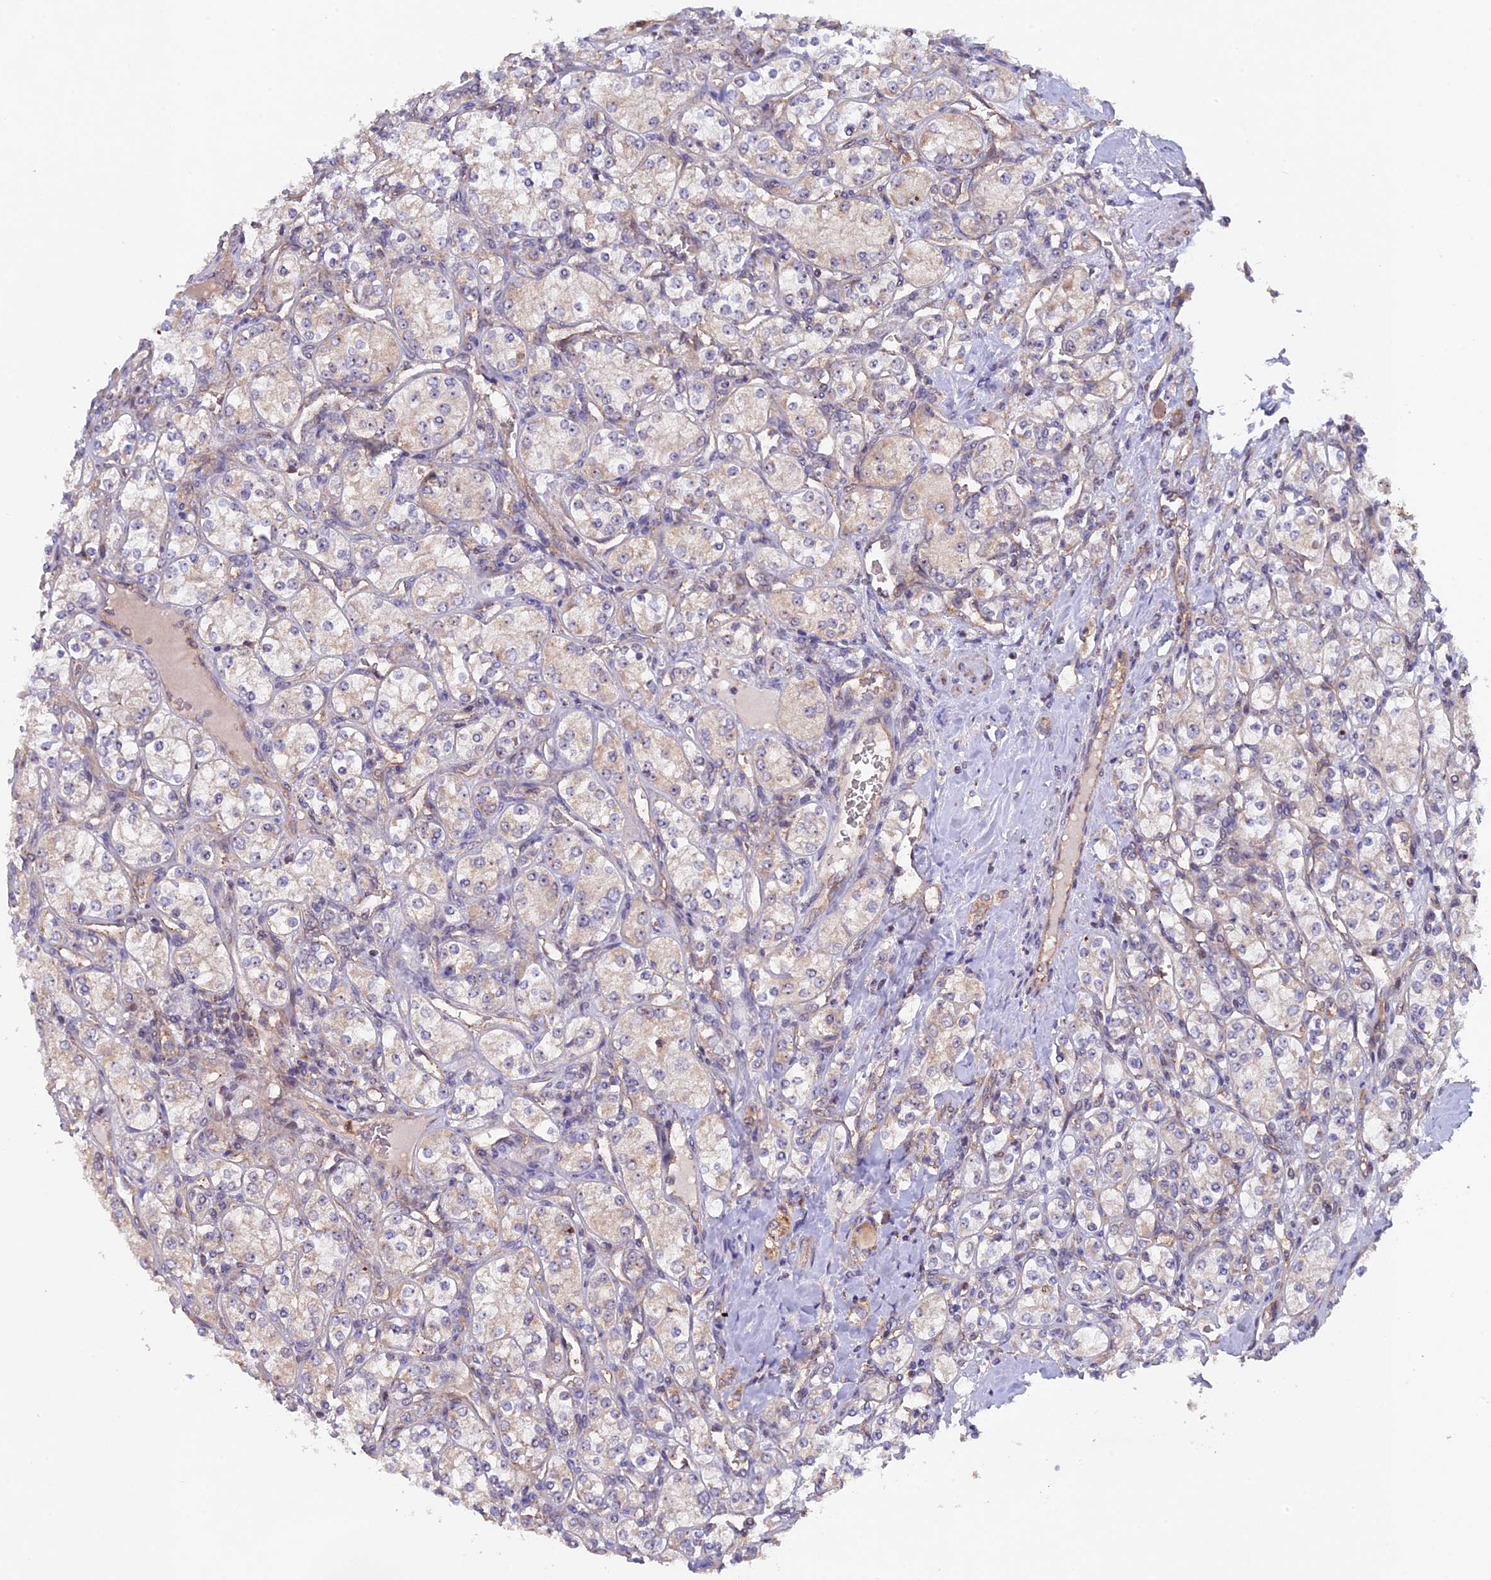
{"staining": {"intensity": "negative", "quantity": "none", "location": "none"}, "tissue": "renal cancer", "cell_type": "Tumor cells", "image_type": "cancer", "snomed": [{"axis": "morphology", "description": "Adenocarcinoma, NOS"}, {"axis": "topography", "description": "Kidney"}], "caption": "Immunohistochemistry (IHC) image of neoplastic tissue: human adenocarcinoma (renal) stained with DAB (3,3'-diaminobenzidine) displays no significant protein expression in tumor cells.", "gene": "FERMT1", "patient": {"sex": "male", "age": 77}}